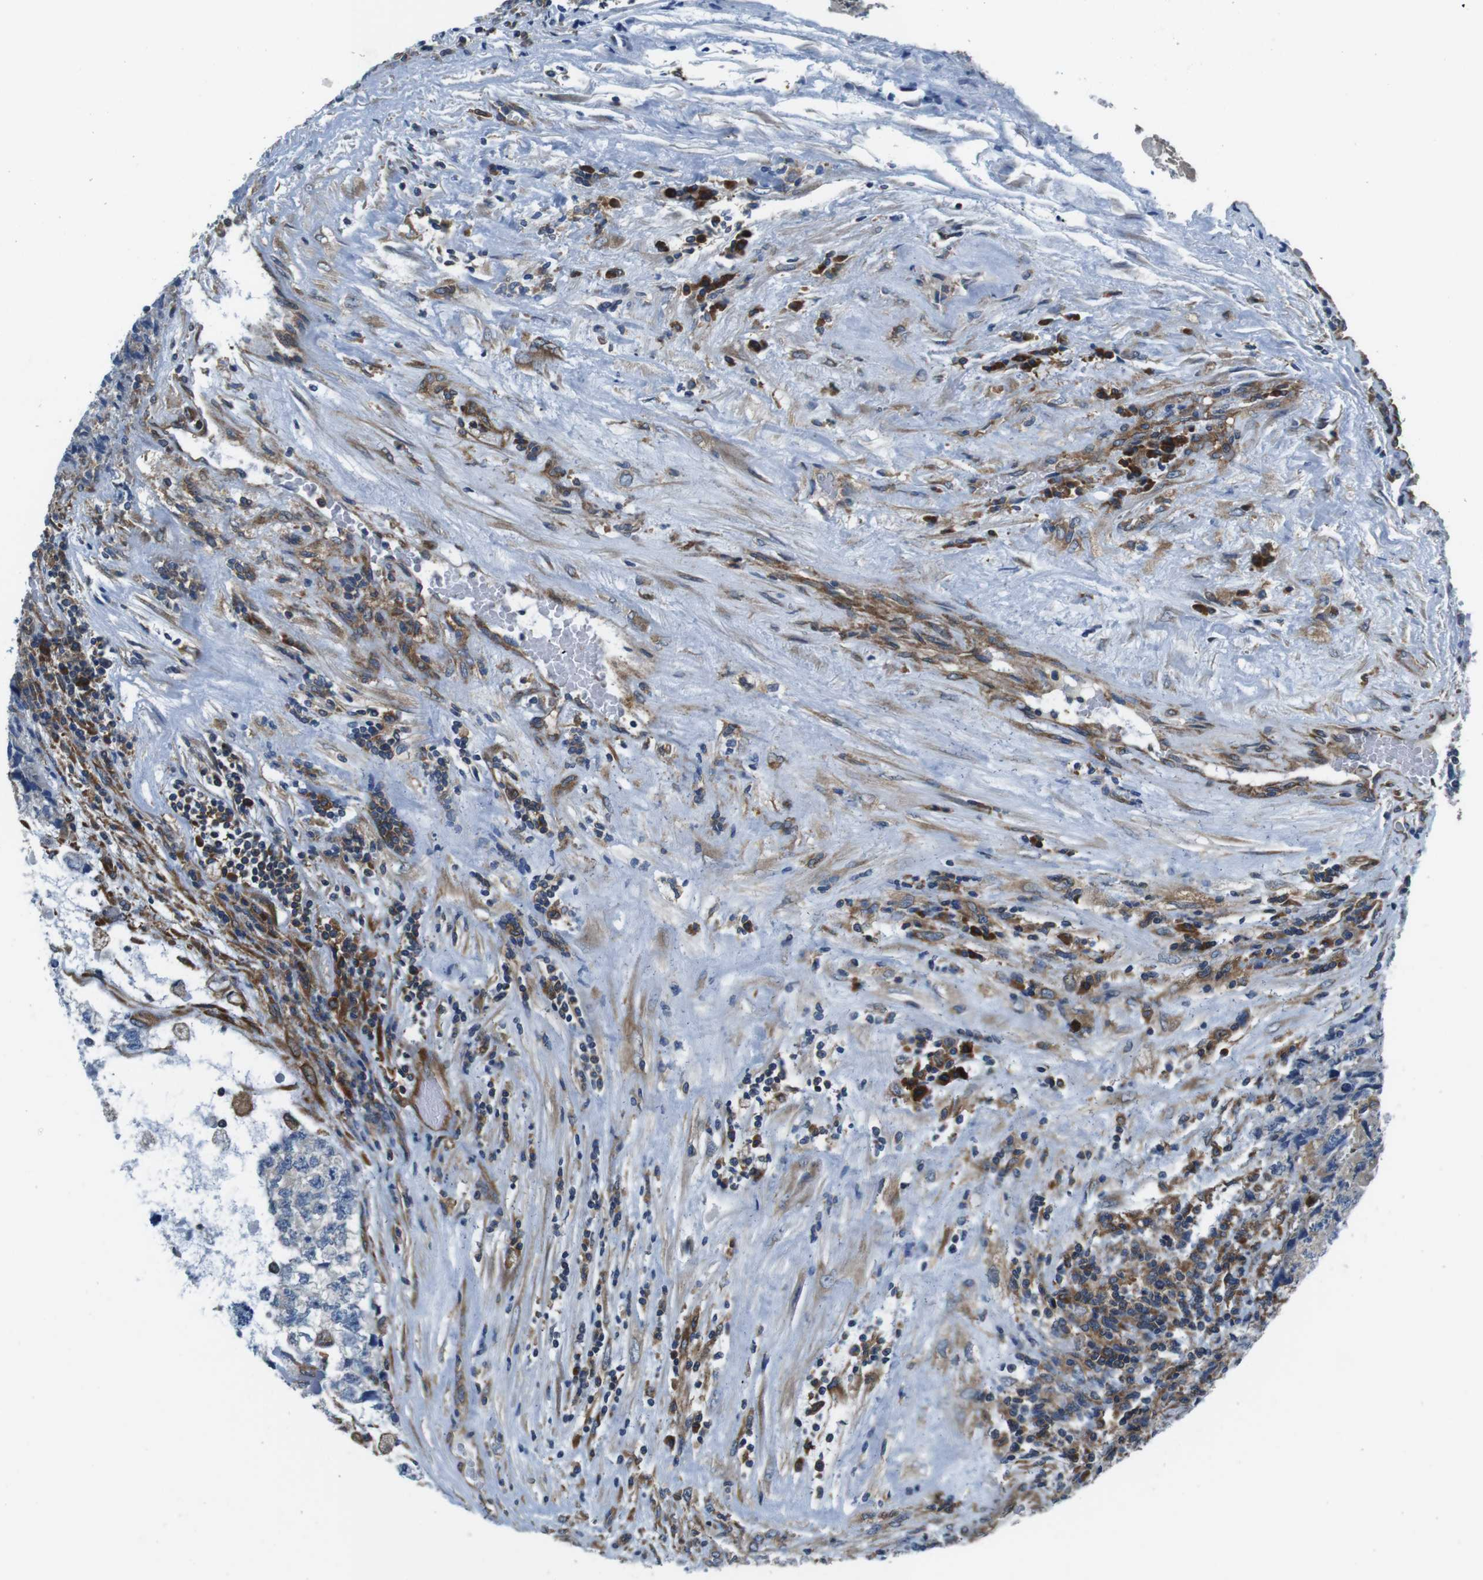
{"staining": {"intensity": "moderate", "quantity": ">75%", "location": "cytoplasmic/membranous"}, "tissue": "testis cancer", "cell_type": "Tumor cells", "image_type": "cancer", "snomed": [{"axis": "morphology", "description": "Carcinoma, Embryonal, NOS"}, {"axis": "topography", "description": "Testis"}], "caption": "Human testis cancer (embryonal carcinoma) stained with a protein marker displays moderate staining in tumor cells.", "gene": "EIF2B5", "patient": {"sex": "male", "age": 36}}